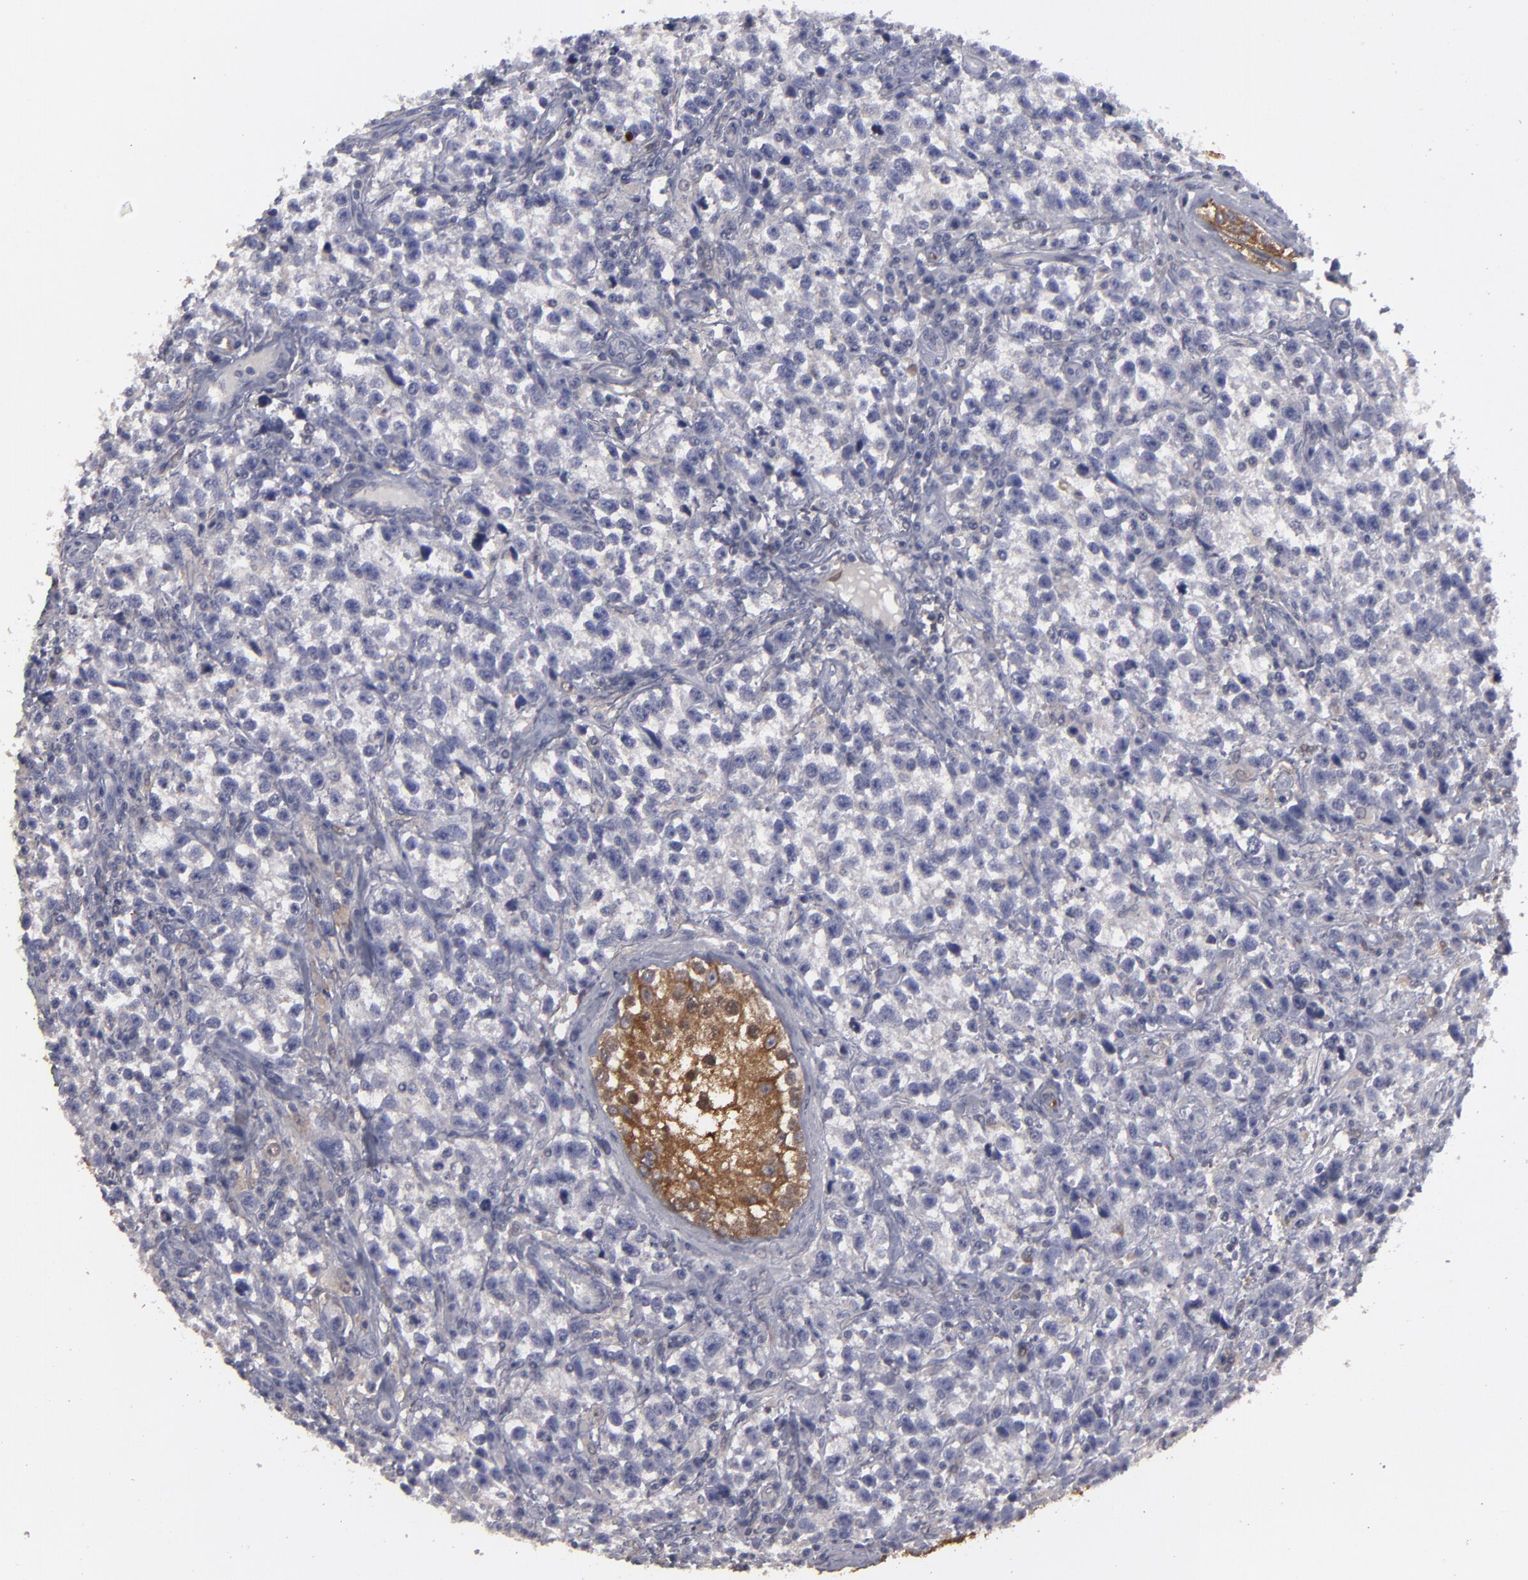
{"staining": {"intensity": "weak", "quantity": "<25%", "location": "cytoplasmic/membranous"}, "tissue": "testis cancer", "cell_type": "Tumor cells", "image_type": "cancer", "snomed": [{"axis": "morphology", "description": "Seminoma, NOS"}, {"axis": "topography", "description": "Testis"}], "caption": "The immunohistochemistry micrograph has no significant expression in tumor cells of testis cancer (seminoma) tissue.", "gene": "SEMA3G", "patient": {"sex": "male", "age": 38}}